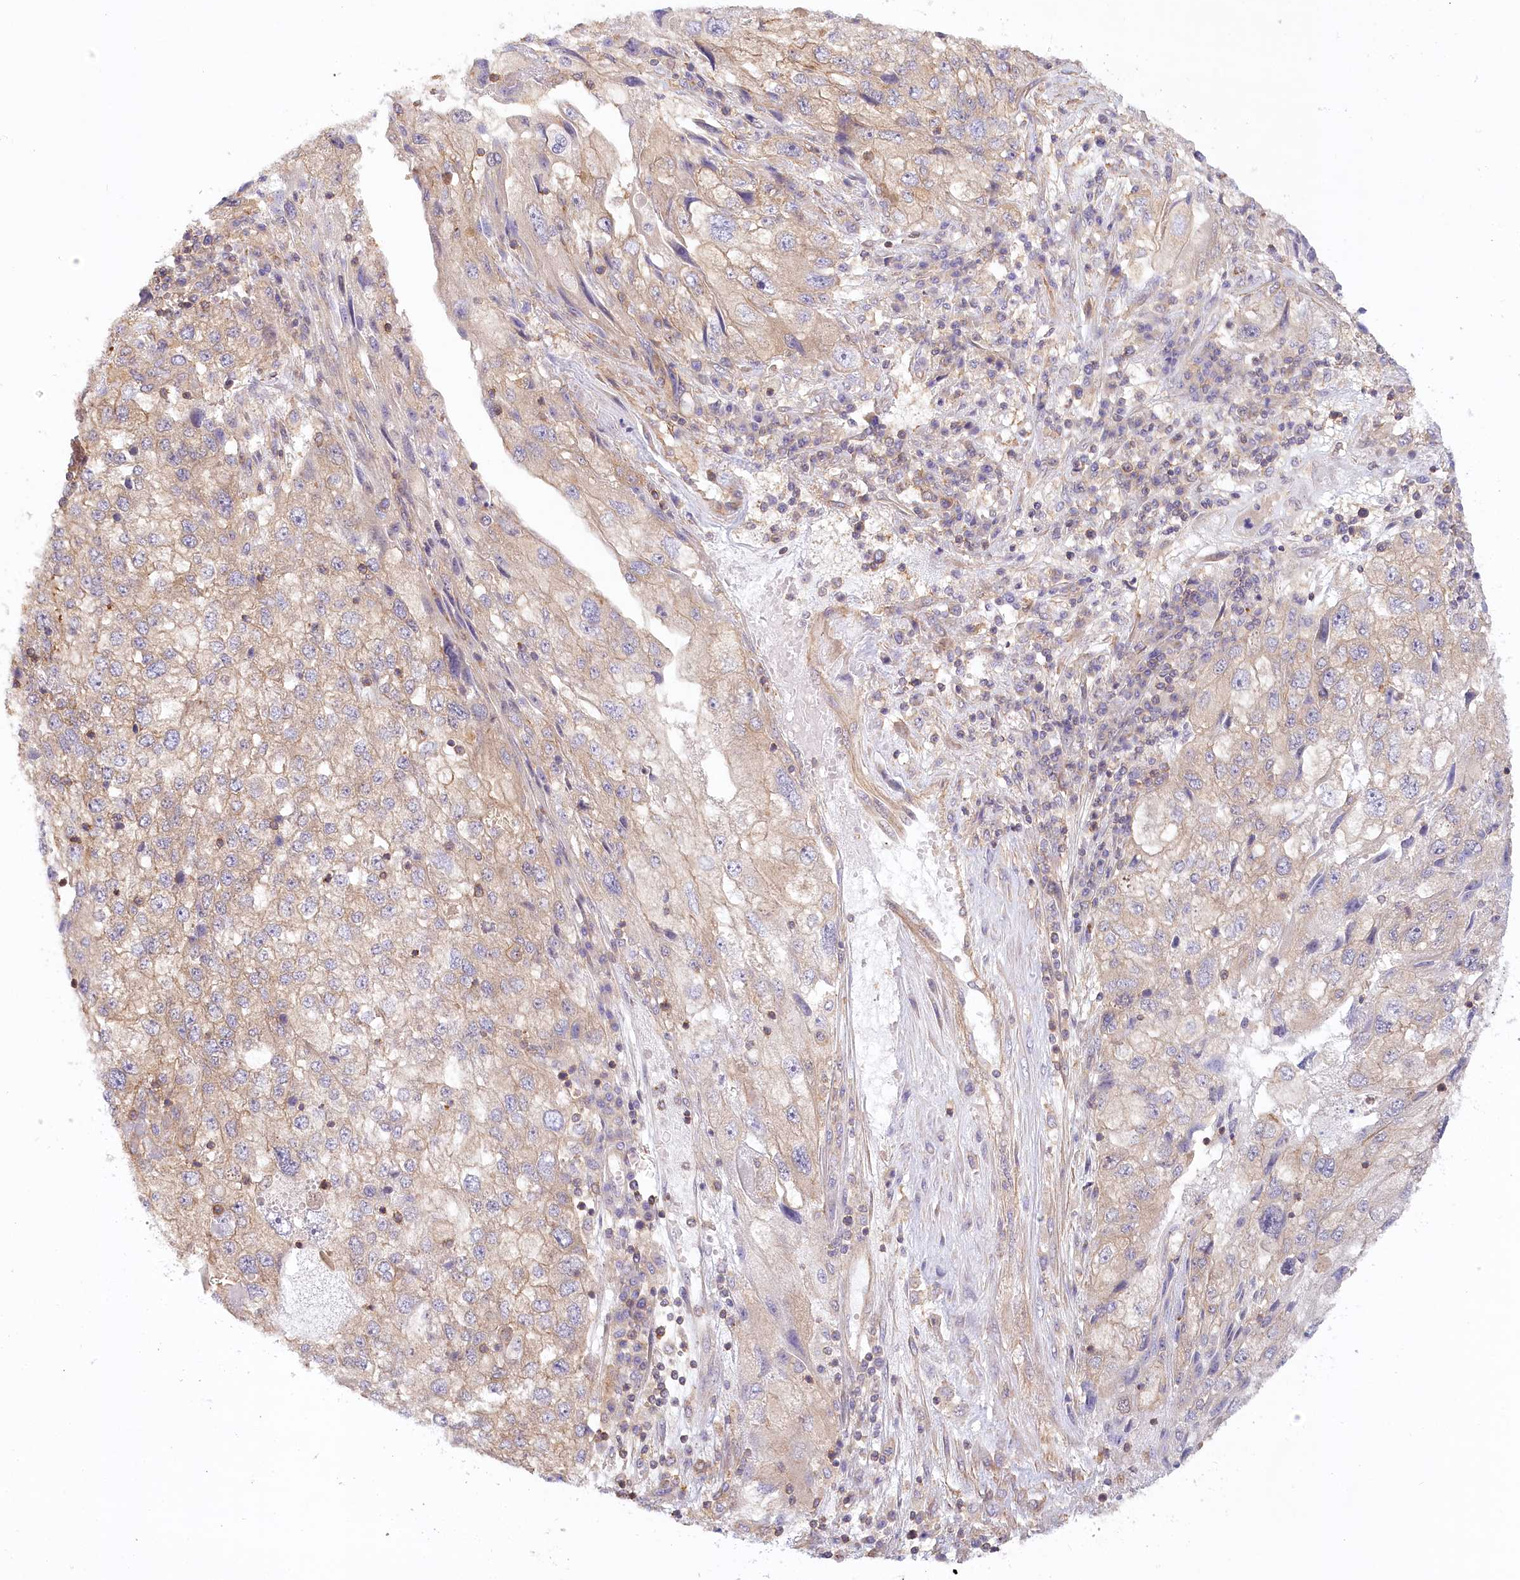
{"staining": {"intensity": "weak", "quantity": "25%-75%", "location": "cytoplasmic/membranous"}, "tissue": "endometrial cancer", "cell_type": "Tumor cells", "image_type": "cancer", "snomed": [{"axis": "morphology", "description": "Adenocarcinoma, NOS"}, {"axis": "topography", "description": "Endometrium"}], "caption": "The histopathology image exhibits staining of endometrial cancer, revealing weak cytoplasmic/membranous protein positivity (brown color) within tumor cells.", "gene": "UMPS", "patient": {"sex": "female", "age": 49}}